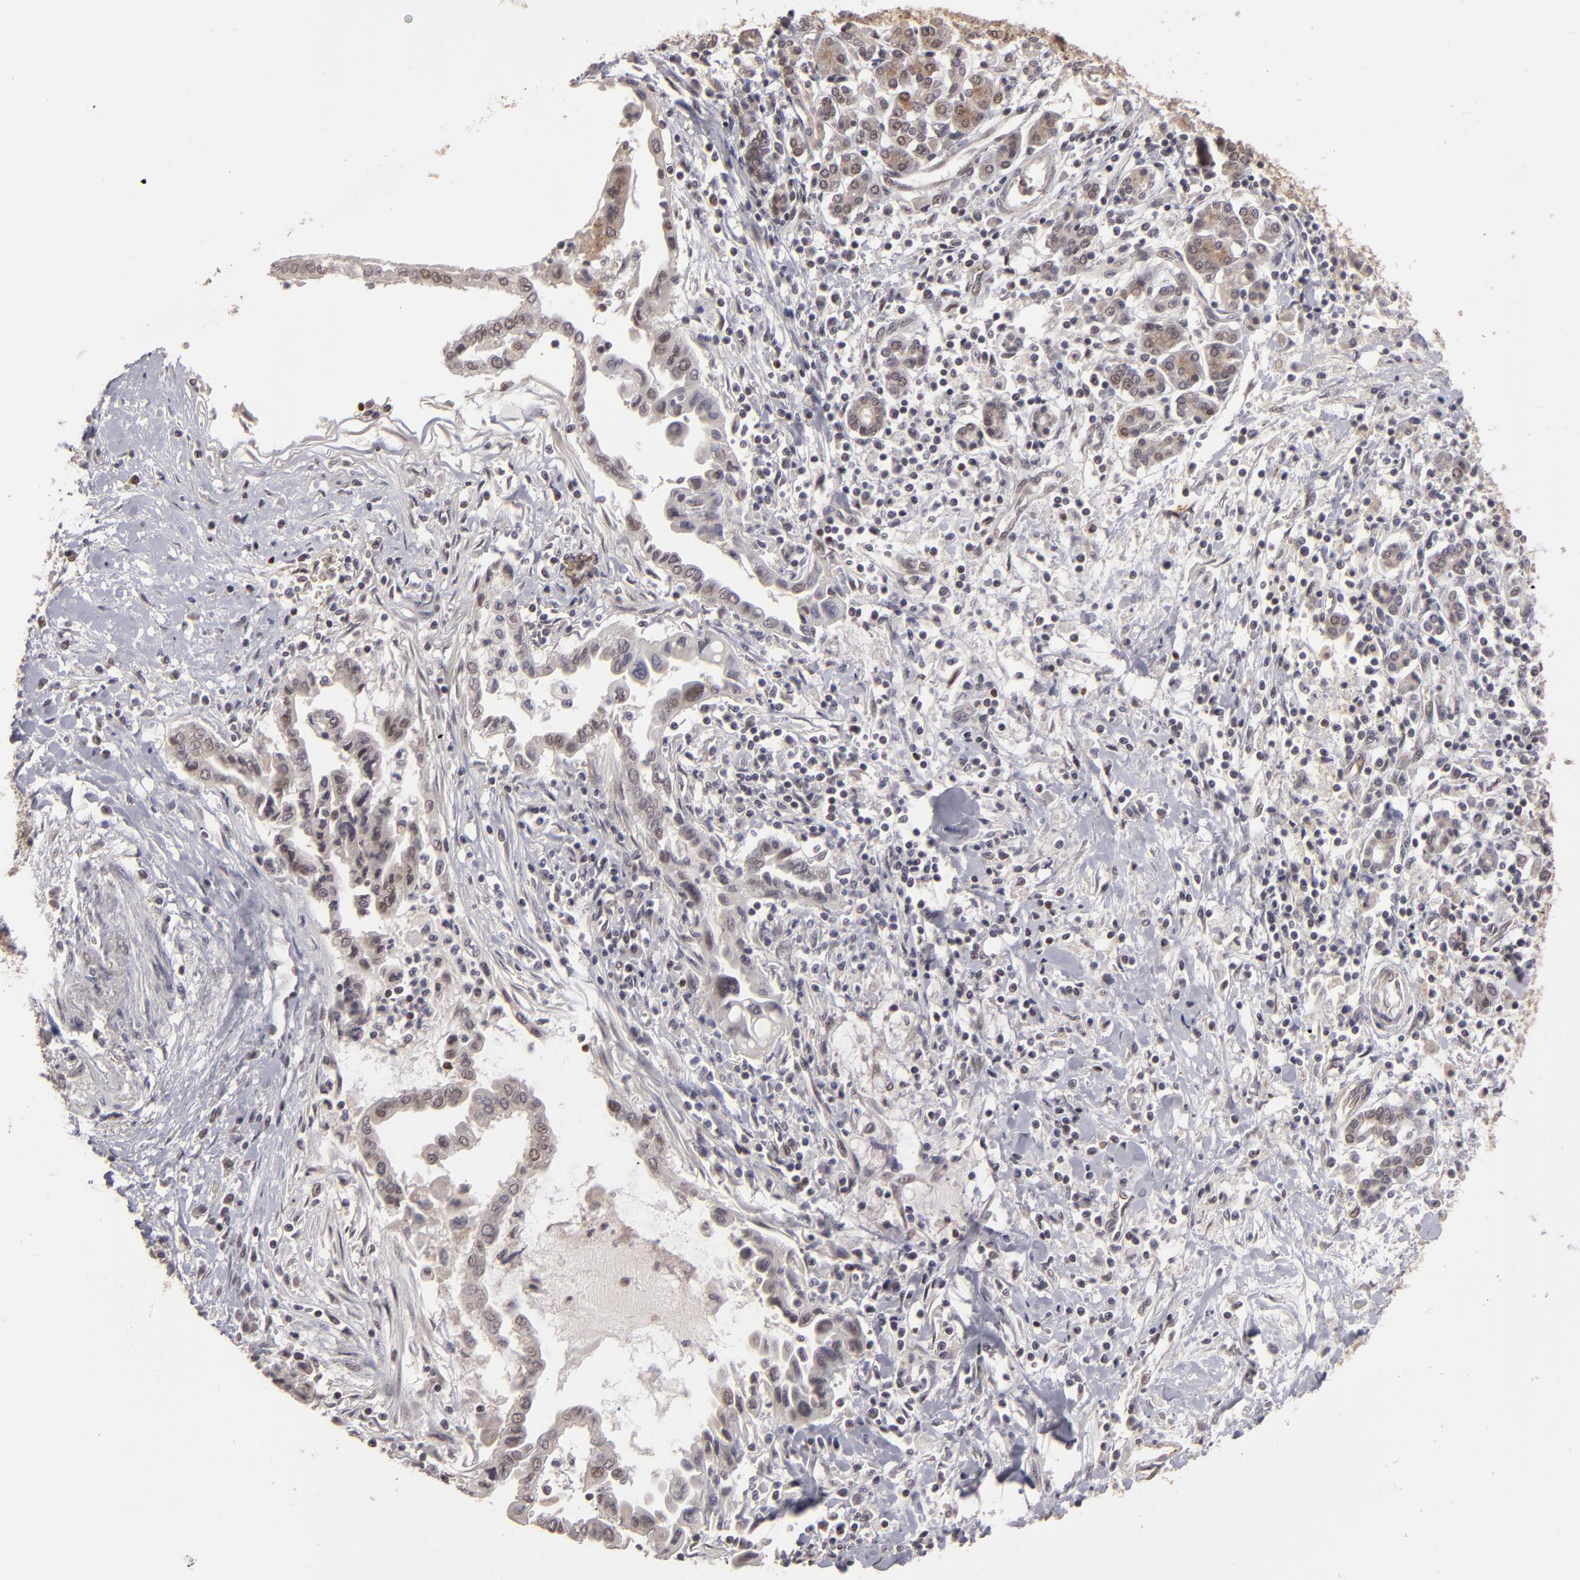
{"staining": {"intensity": "weak", "quantity": "25%-75%", "location": "cytoplasmic/membranous"}, "tissue": "pancreatic cancer", "cell_type": "Tumor cells", "image_type": "cancer", "snomed": [{"axis": "morphology", "description": "Adenocarcinoma, NOS"}, {"axis": "topography", "description": "Pancreas"}], "caption": "A brown stain shows weak cytoplasmic/membranous staining of a protein in human pancreatic adenocarcinoma tumor cells.", "gene": "DFFA", "patient": {"sex": "female", "age": 57}}